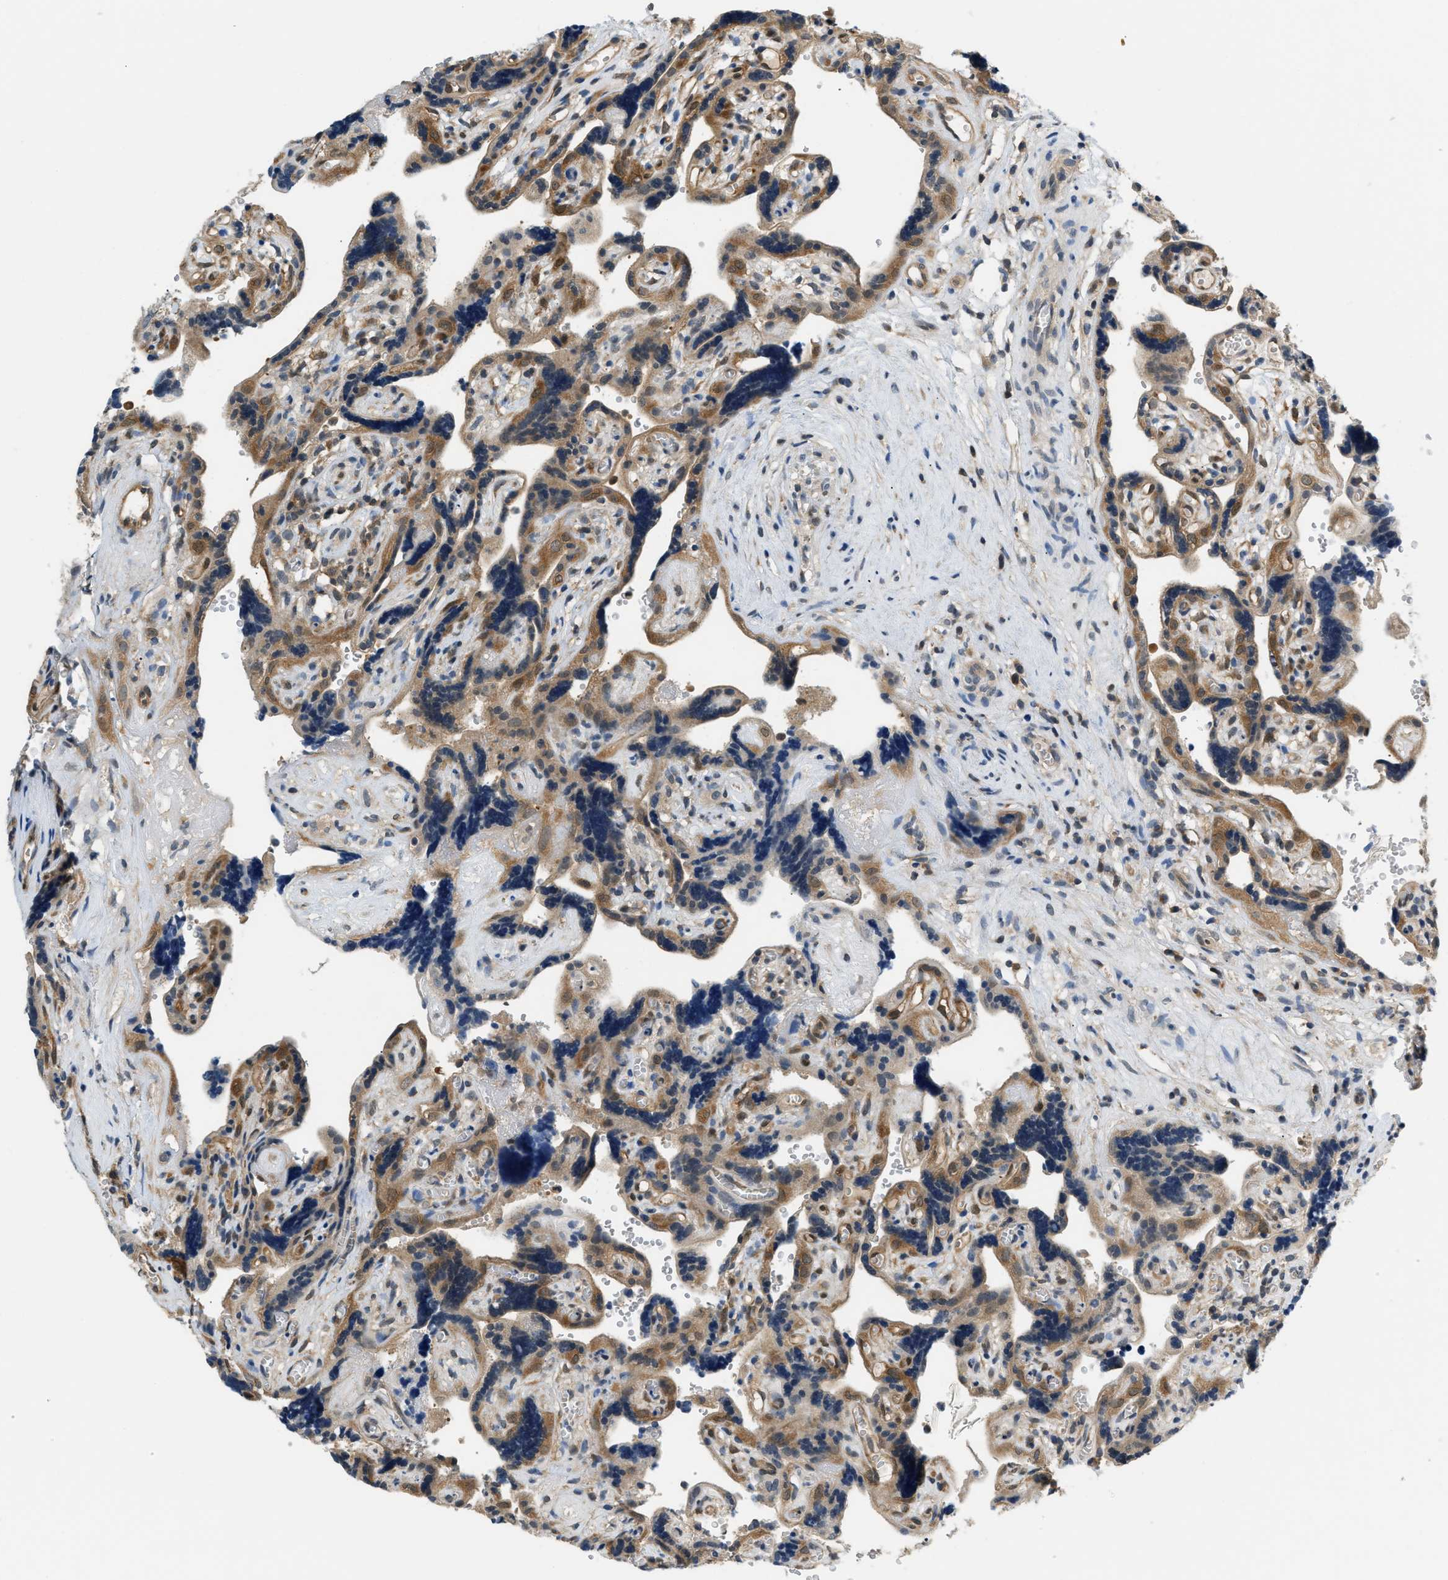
{"staining": {"intensity": "moderate", "quantity": ">75%", "location": "cytoplasmic/membranous,nuclear"}, "tissue": "placenta", "cell_type": "Decidual cells", "image_type": "normal", "snomed": [{"axis": "morphology", "description": "Normal tissue, NOS"}, {"axis": "topography", "description": "Placenta"}], "caption": "Normal placenta was stained to show a protein in brown. There is medium levels of moderate cytoplasmic/membranous,nuclear positivity in about >75% of decidual cells. (brown staining indicates protein expression, while blue staining denotes nuclei).", "gene": "EIF4EBP2", "patient": {"sex": "female", "age": 30}}